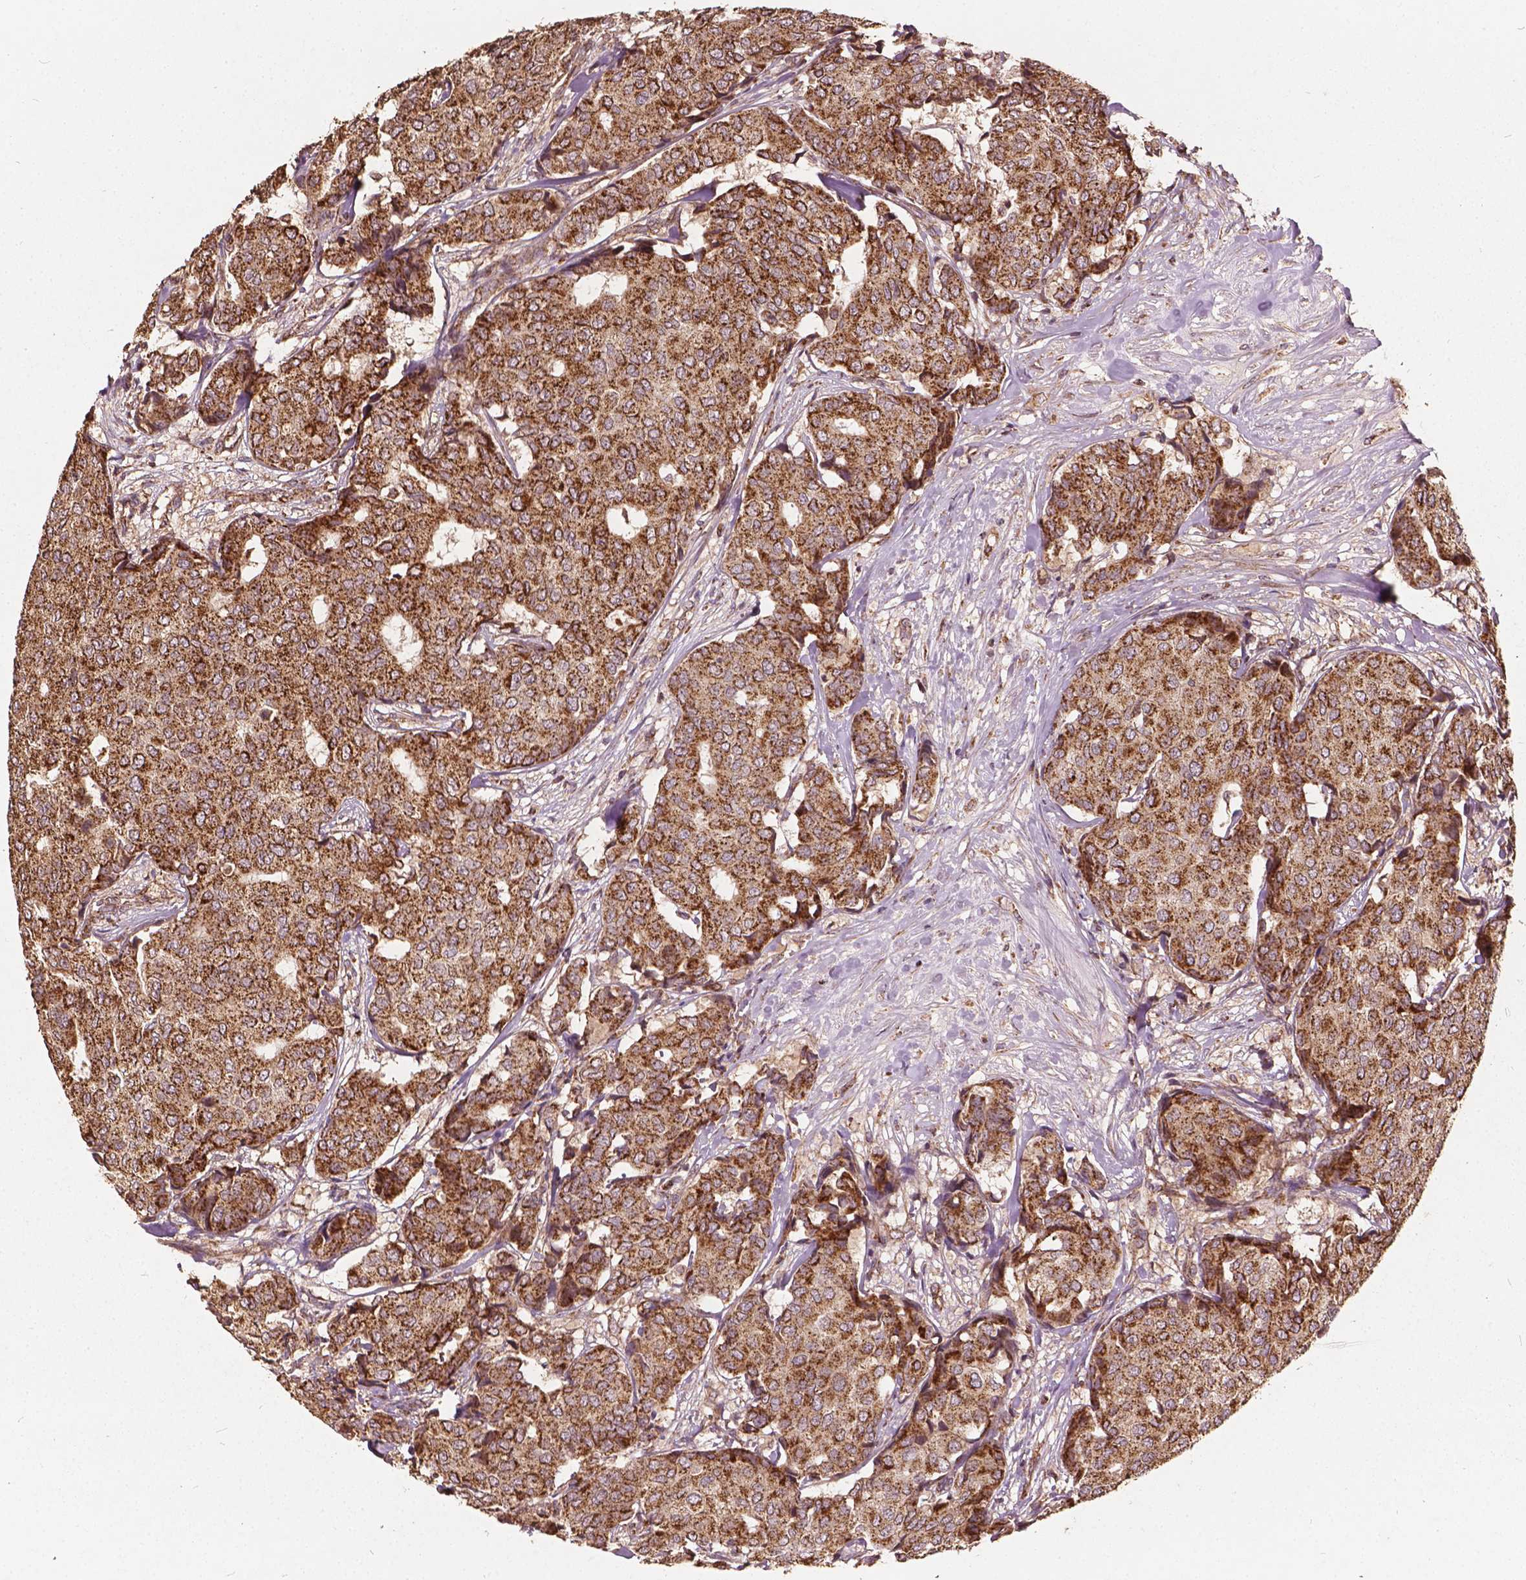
{"staining": {"intensity": "strong", "quantity": ">75%", "location": "cytoplasmic/membranous"}, "tissue": "breast cancer", "cell_type": "Tumor cells", "image_type": "cancer", "snomed": [{"axis": "morphology", "description": "Duct carcinoma"}, {"axis": "topography", "description": "Breast"}], "caption": "A high amount of strong cytoplasmic/membranous staining is seen in approximately >75% of tumor cells in breast intraductal carcinoma tissue. Immunohistochemistry (ihc) stains the protein in brown and the nuclei are stained blue.", "gene": "UBXN2A", "patient": {"sex": "female", "age": 75}}